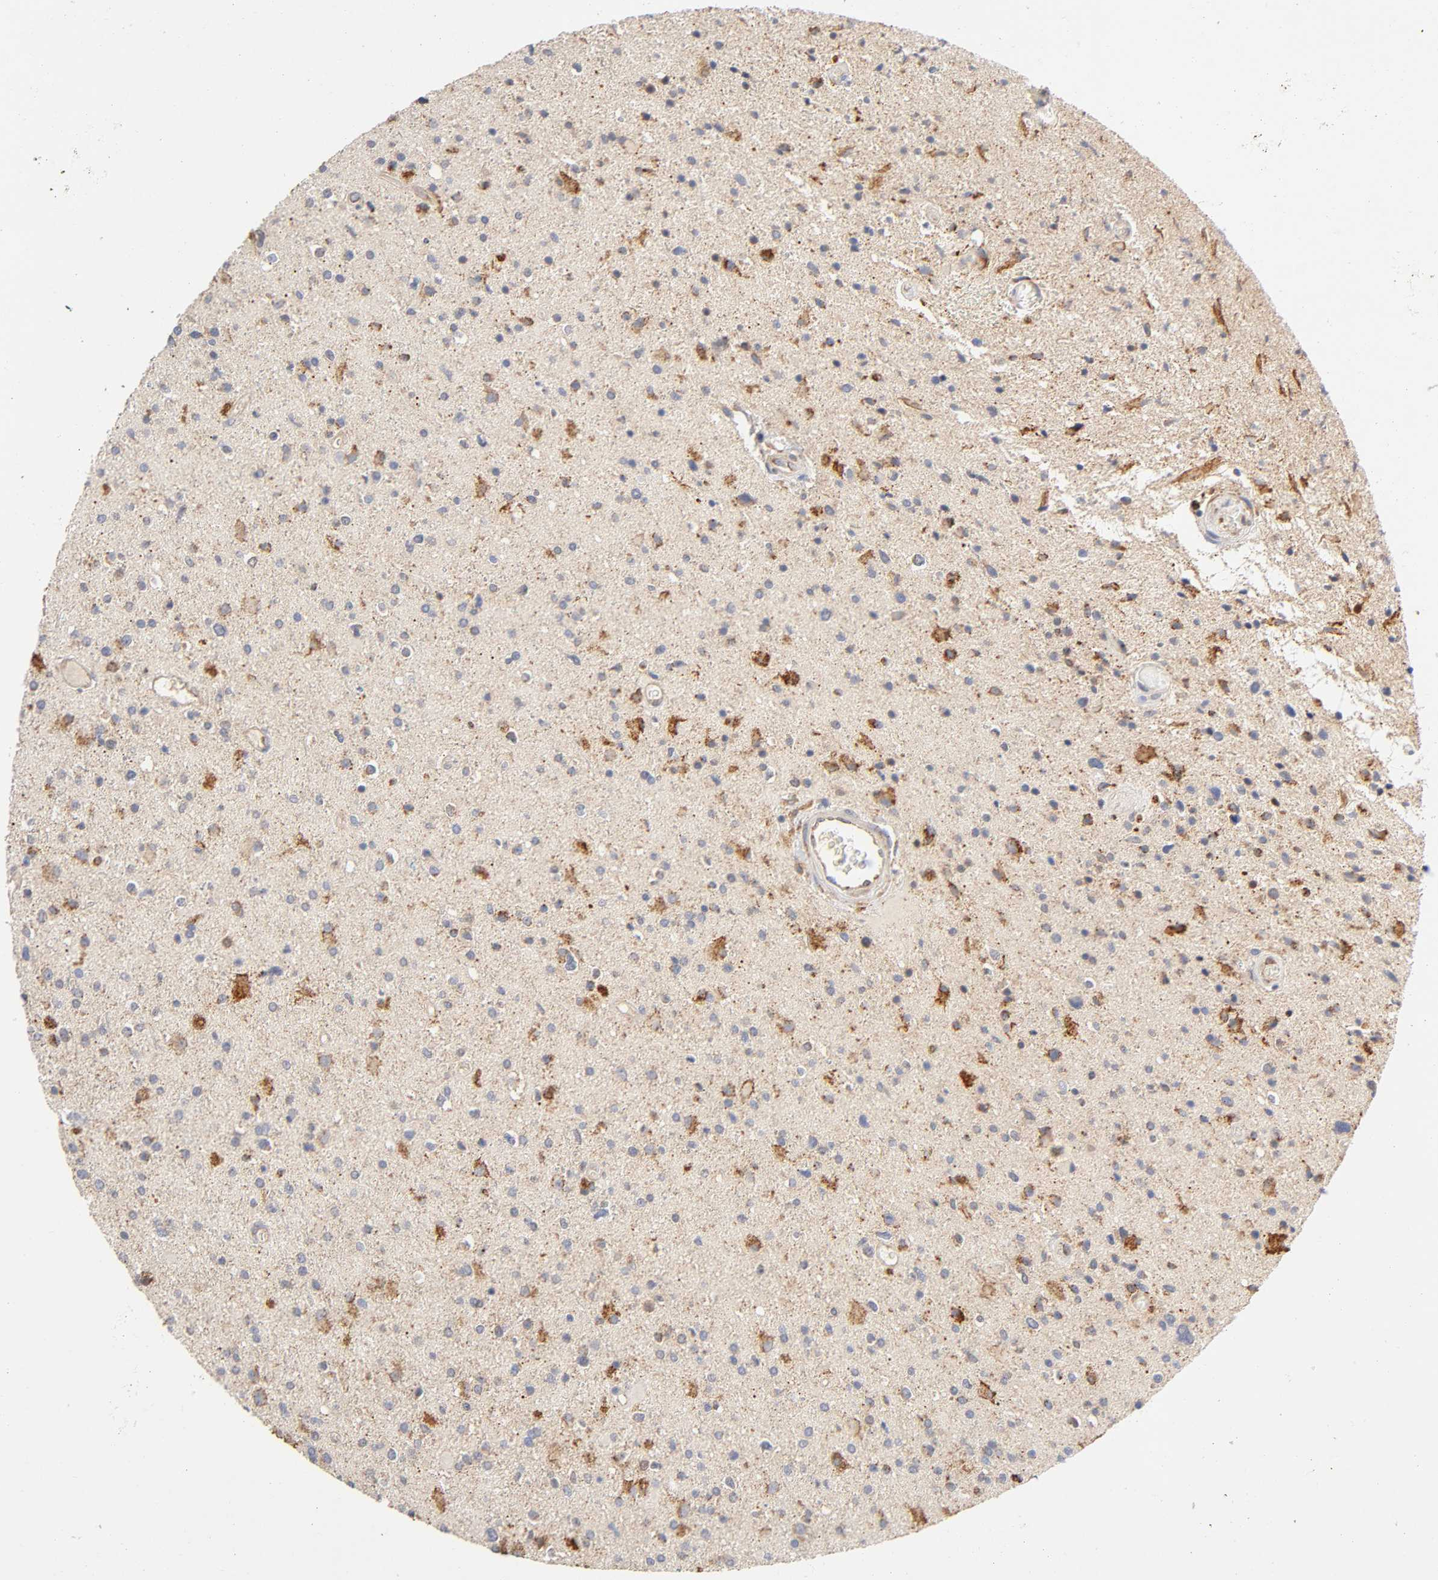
{"staining": {"intensity": "moderate", "quantity": "25%-75%", "location": "cytoplasmic/membranous"}, "tissue": "glioma", "cell_type": "Tumor cells", "image_type": "cancer", "snomed": [{"axis": "morphology", "description": "Glioma, malignant, High grade"}, {"axis": "topography", "description": "Brain"}], "caption": "Immunohistochemical staining of glioma shows moderate cytoplasmic/membranous protein positivity in about 25%-75% of tumor cells. (DAB (3,3'-diaminobenzidine) IHC with brightfield microscopy, high magnification).", "gene": "ISG15", "patient": {"sex": "male", "age": 33}}